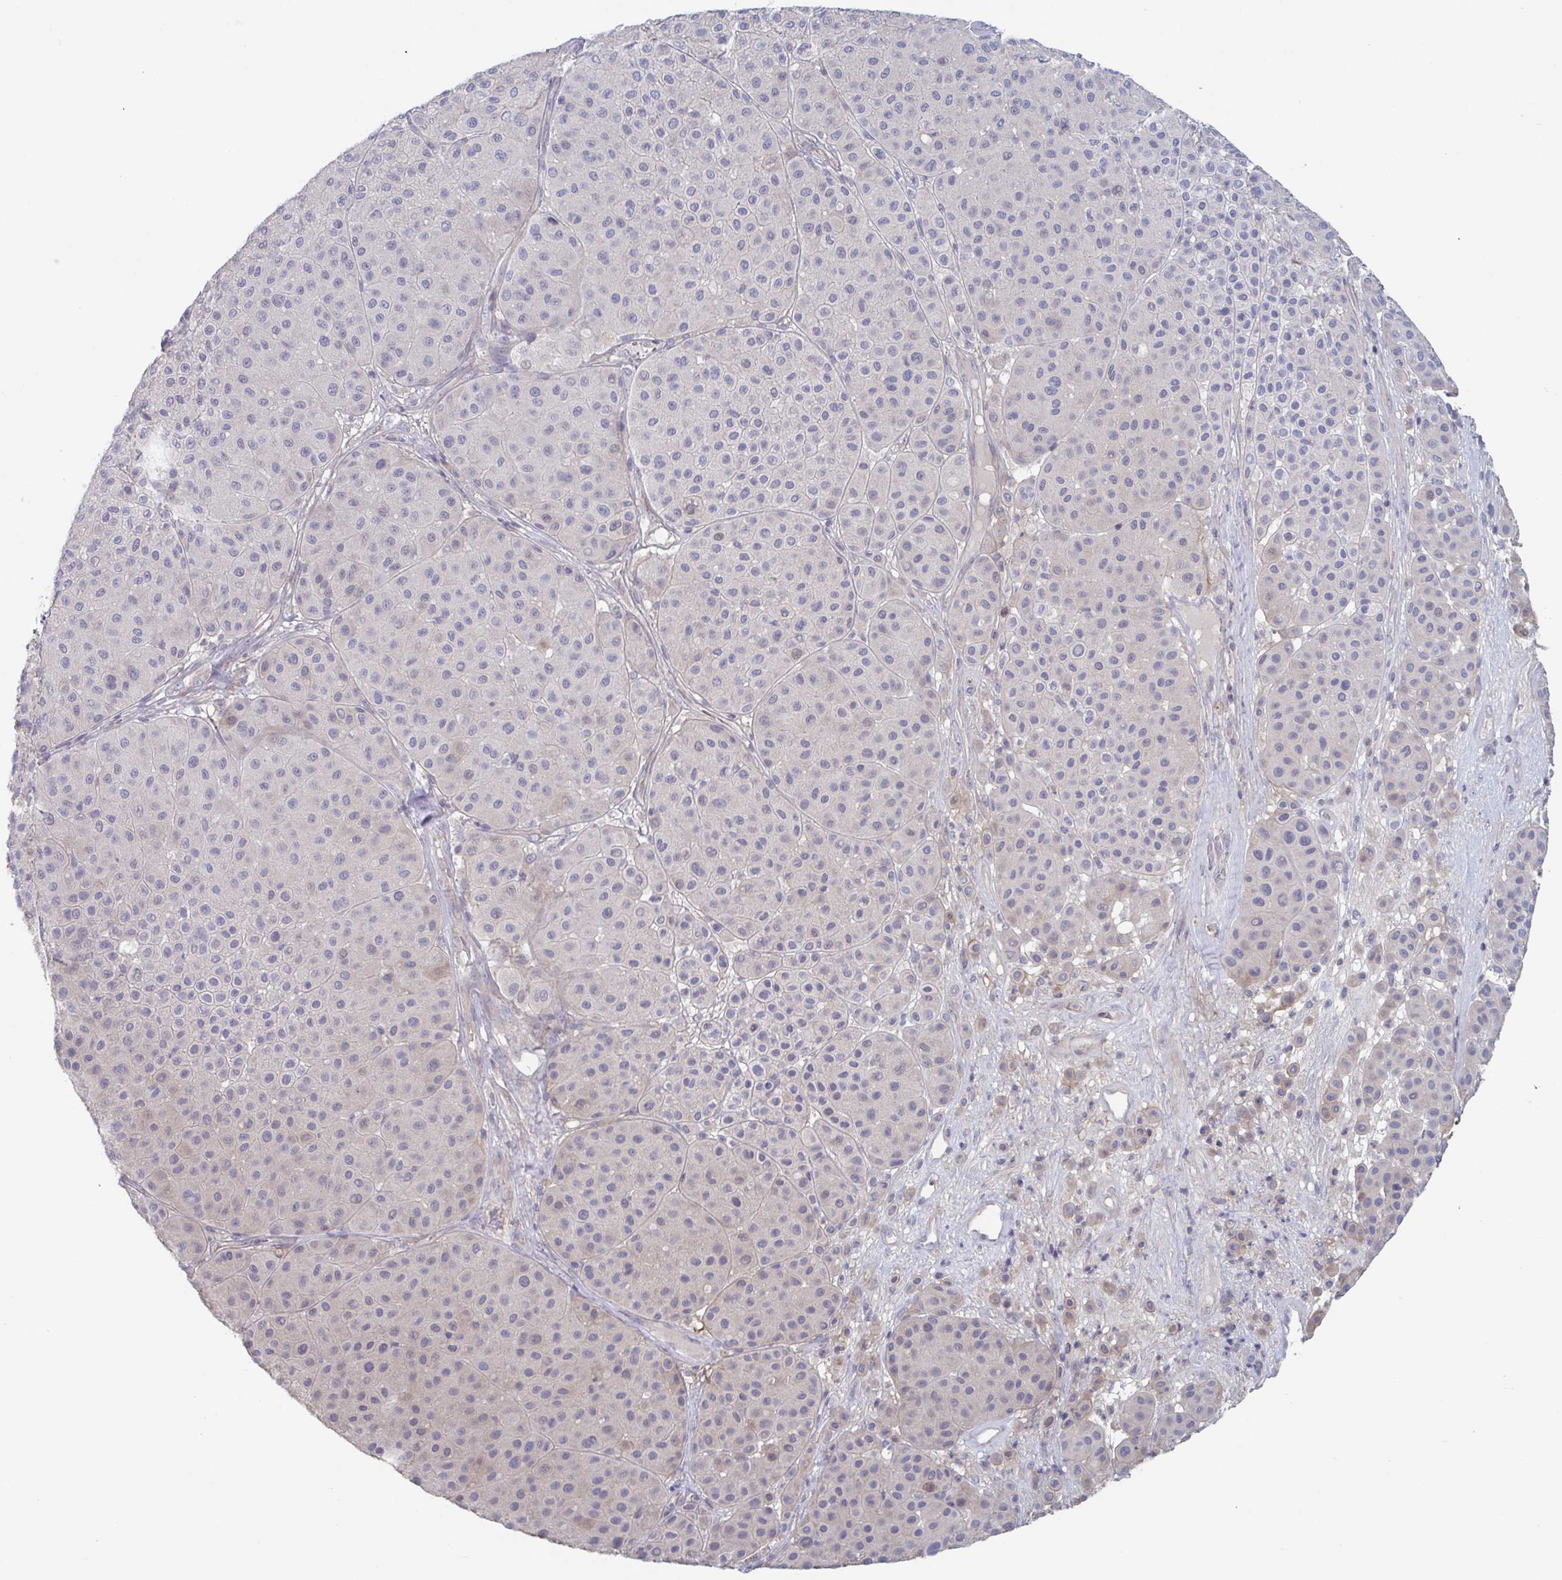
{"staining": {"intensity": "negative", "quantity": "none", "location": "none"}, "tissue": "melanoma", "cell_type": "Tumor cells", "image_type": "cancer", "snomed": [{"axis": "morphology", "description": "Malignant melanoma, Metastatic site"}, {"axis": "topography", "description": "Smooth muscle"}], "caption": "There is no significant staining in tumor cells of melanoma.", "gene": "STK26", "patient": {"sex": "male", "age": 41}}